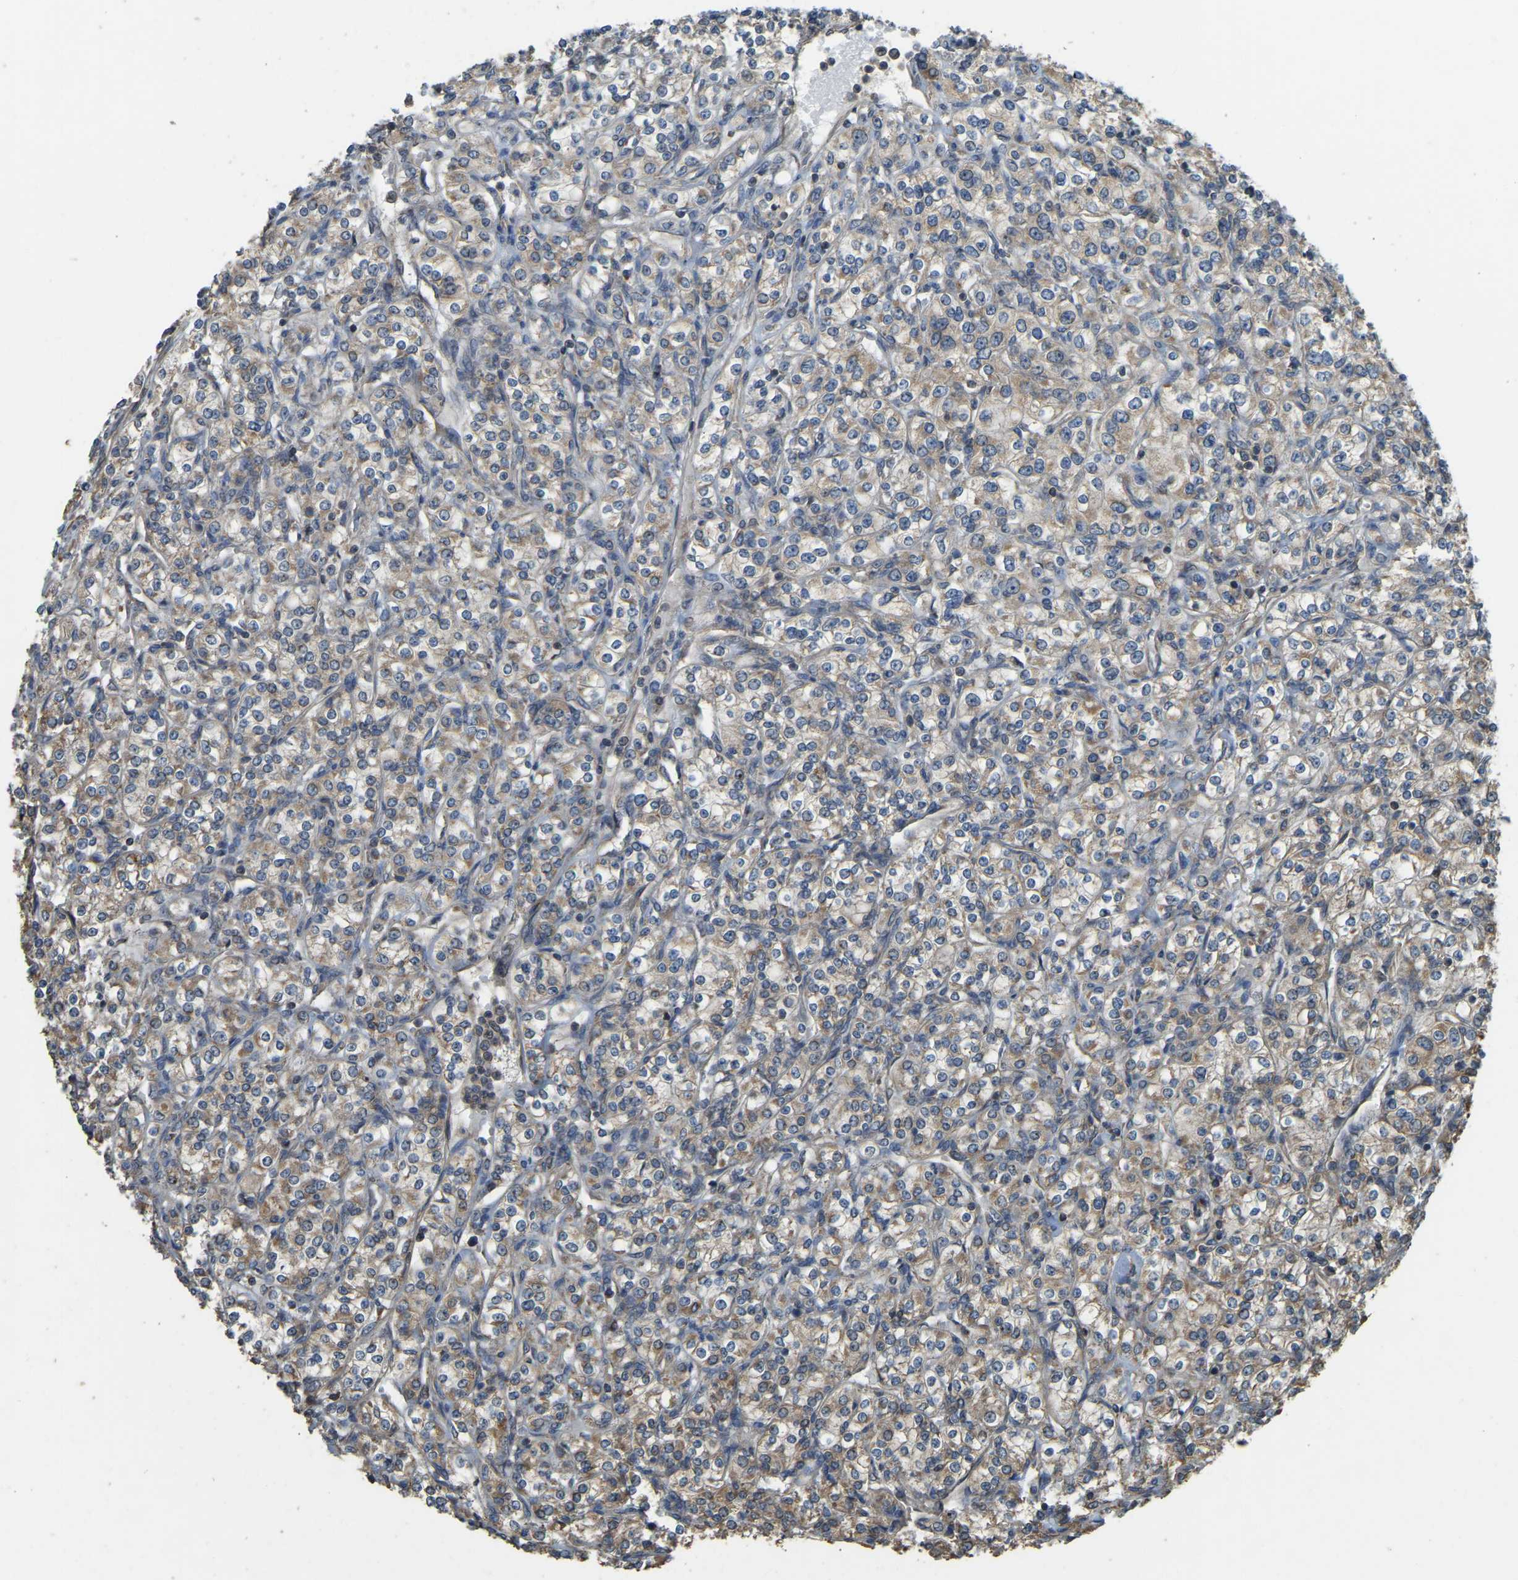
{"staining": {"intensity": "moderate", "quantity": ">75%", "location": "cytoplasmic/membranous"}, "tissue": "renal cancer", "cell_type": "Tumor cells", "image_type": "cancer", "snomed": [{"axis": "morphology", "description": "Adenocarcinoma, NOS"}, {"axis": "topography", "description": "Kidney"}], "caption": "Renal adenocarcinoma stained with a protein marker shows moderate staining in tumor cells.", "gene": "GNG2", "patient": {"sex": "male", "age": 77}}